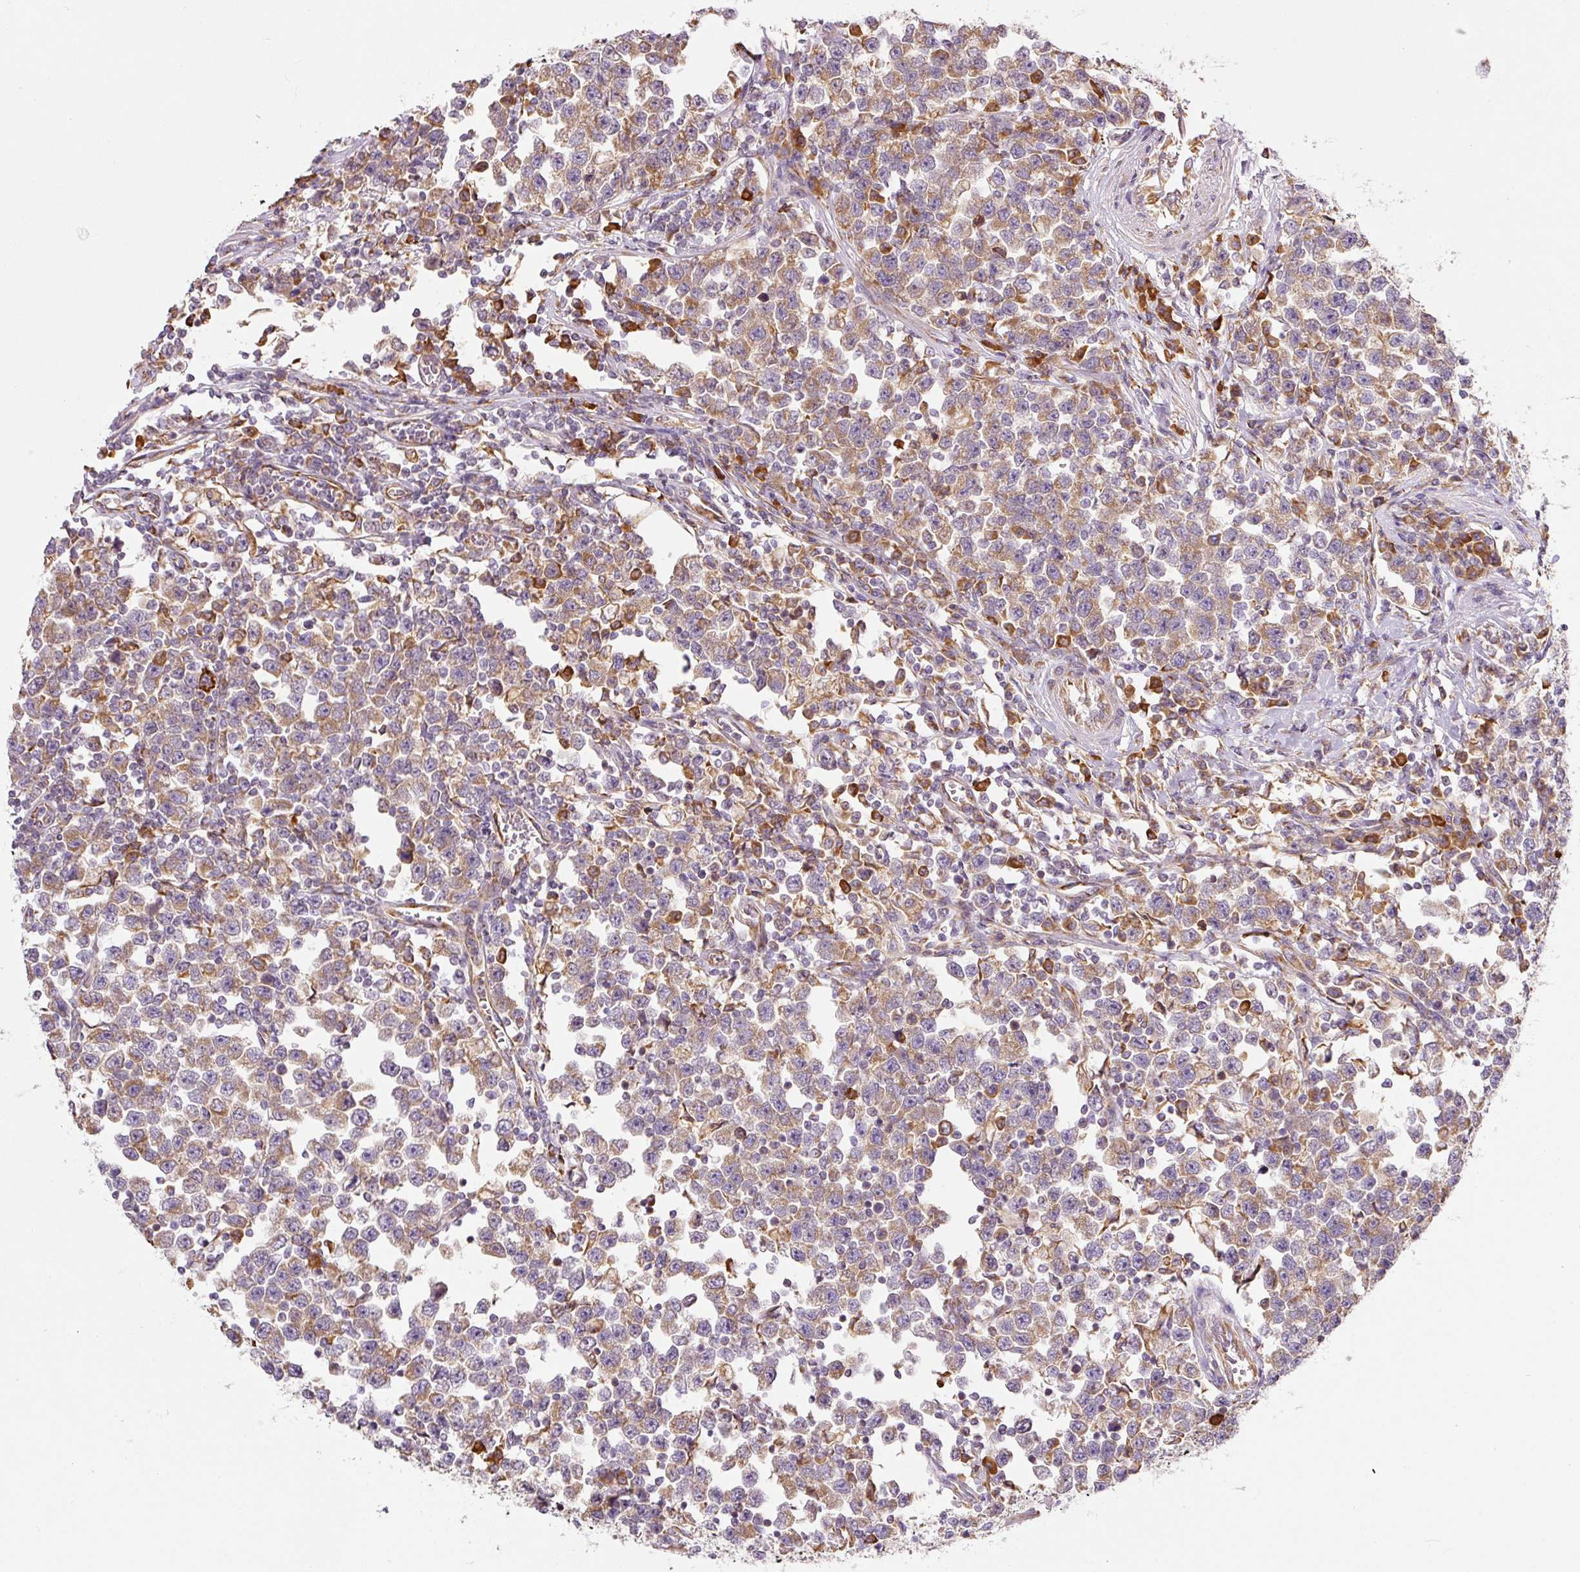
{"staining": {"intensity": "moderate", "quantity": ">75%", "location": "cytoplasmic/membranous"}, "tissue": "testis cancer", "cell_type": "Tumor cells", "image_type": "cancer", "snomed": [{"axis": "morphology", "description": "Seminoma, NOS"}, {"axis": "topography", "description": "Testis"}], "caption": "Moderate cytoplasmic/membranous protein staining is appreciated in approximately >75% of tumor cells in testis seminoma. (IHC, brightfield microscopy, high magnification).", "gene": "MORN4", "patient": {"sex": "male", "age": 43}}